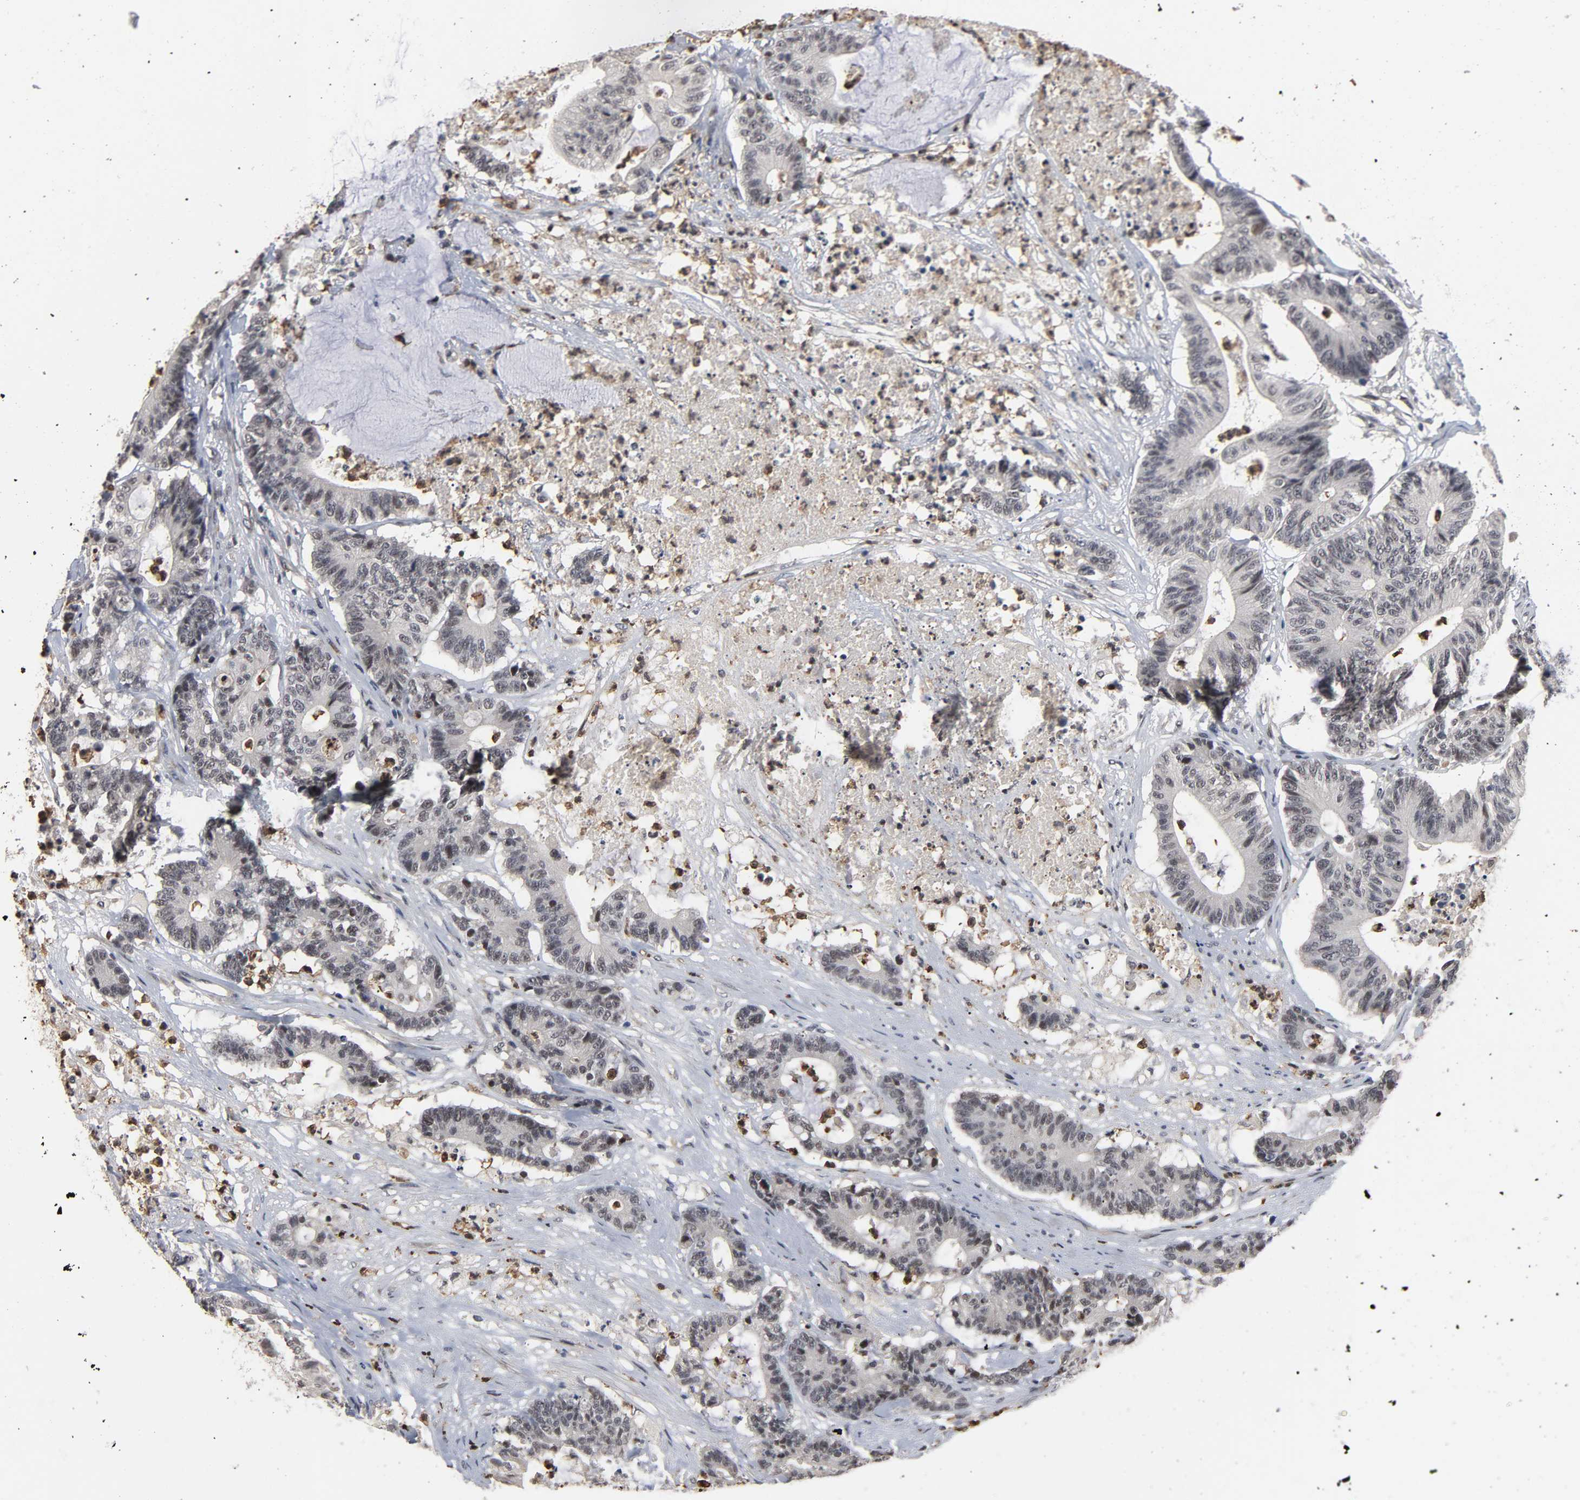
{"staining": {"intensity": "negative", "quantity": "none", "location": "none"}, "tissue": "colorectal cancer", "cell_type": "Tumor cells", "image_type": "cancer", "snomed": [{"axis": "morphology", "description": "Adenocarcinoma, NOS"}, {"axis": "topography", "description": "Colon"}], "caption": "This is an IHC histopathology image of adenocarcinoma (colorectal). There is no staining in tumor cells.", "gene": "RTL5", "patient": {"sex": "female", "age": 84}}